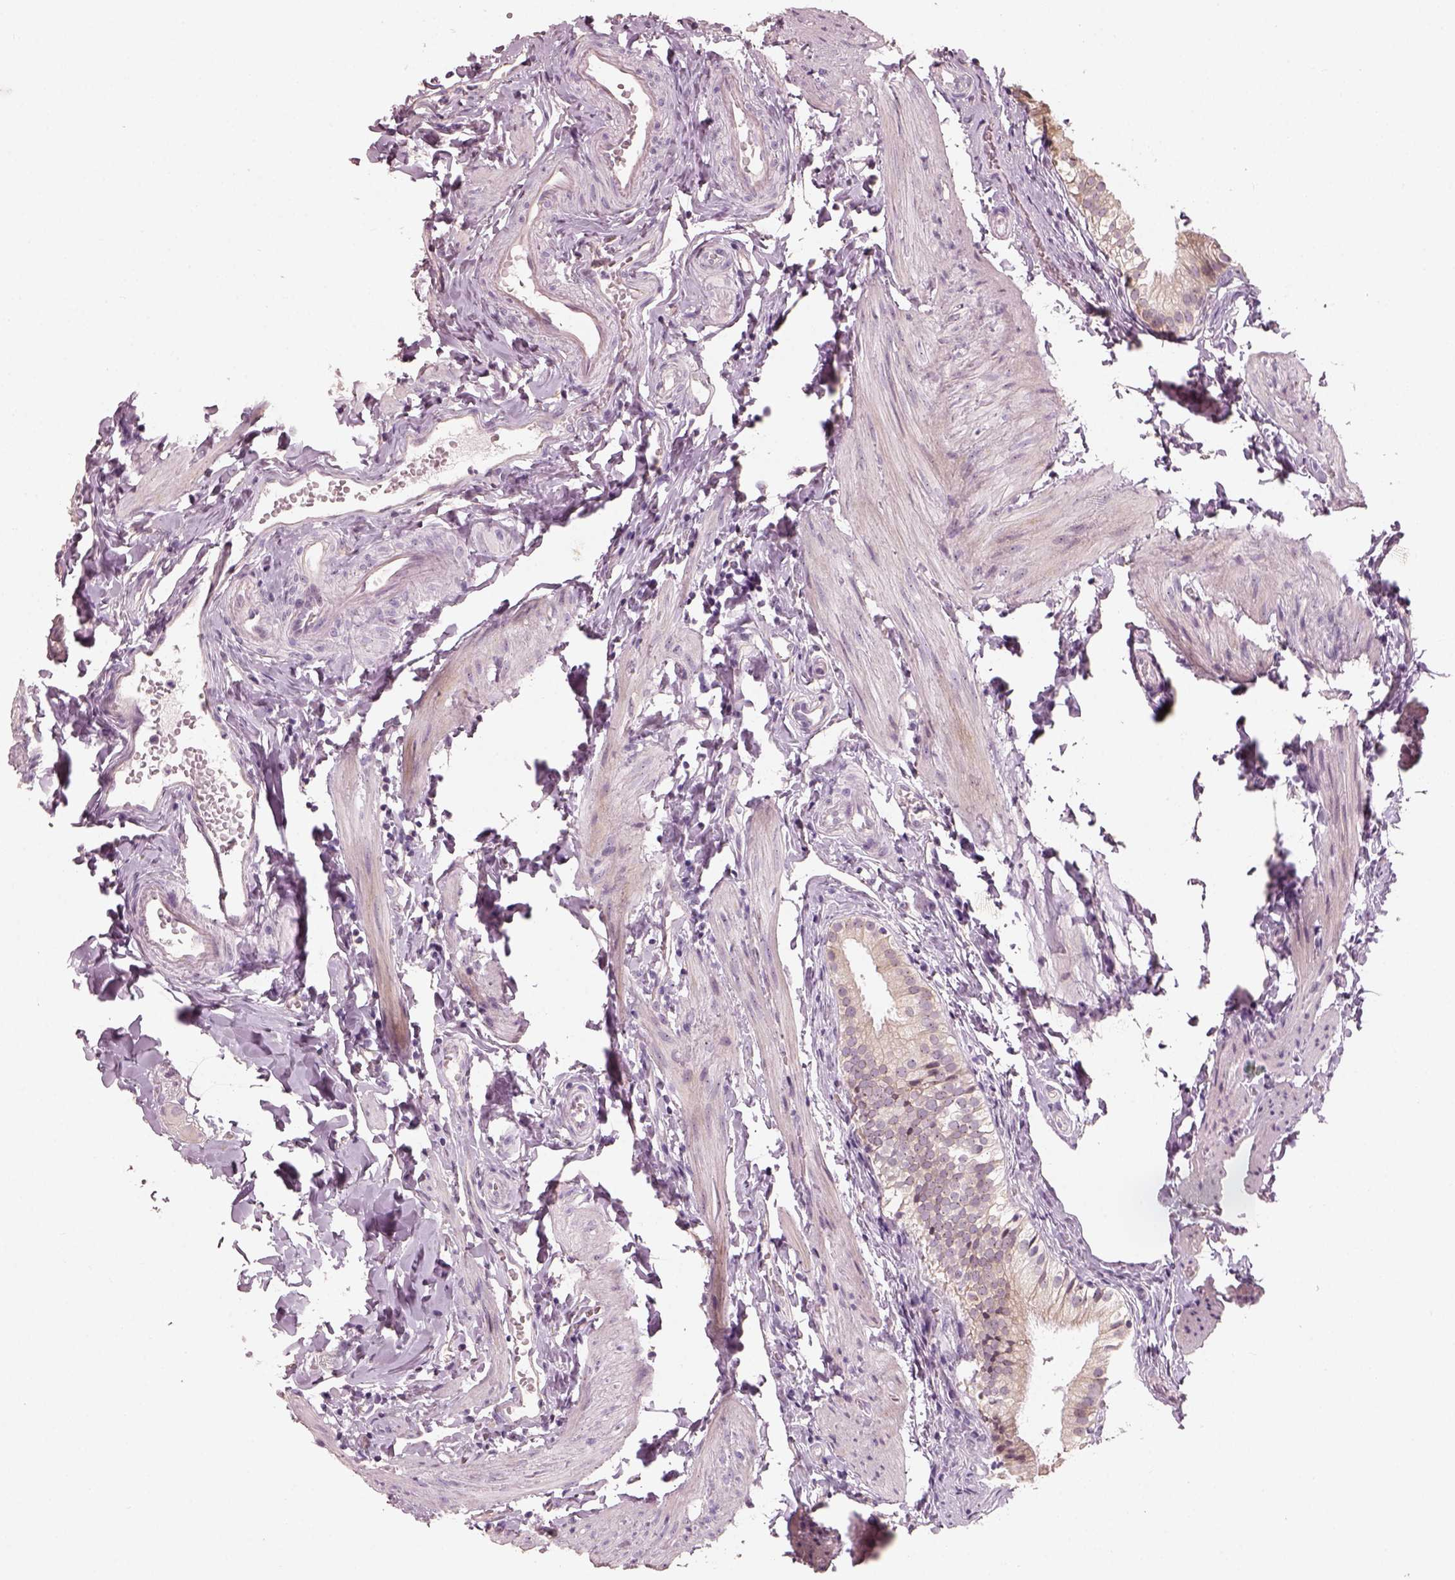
{"staining": {"intensity": "weak", "quantity": ">75%", "location": "cytoplasmic/membranous"}, "tissue": "gallbladder", "cell_type": "Glandular cells", "image_type": "normal", "snomed": [{"axis": "morphology", "description": "Normal tissue, NOS"}, {"axis": "topography", "description": "Gallbladder"}], "caption": "Immunohistochemistry (IHC) of normal human gallbladder demonstrates low levels of weak cytoplasmic/membranous positivity in approximately >75% of glandular cells.", "gene": "CDS1", "patient": {"sex": "female", "age": 47}}